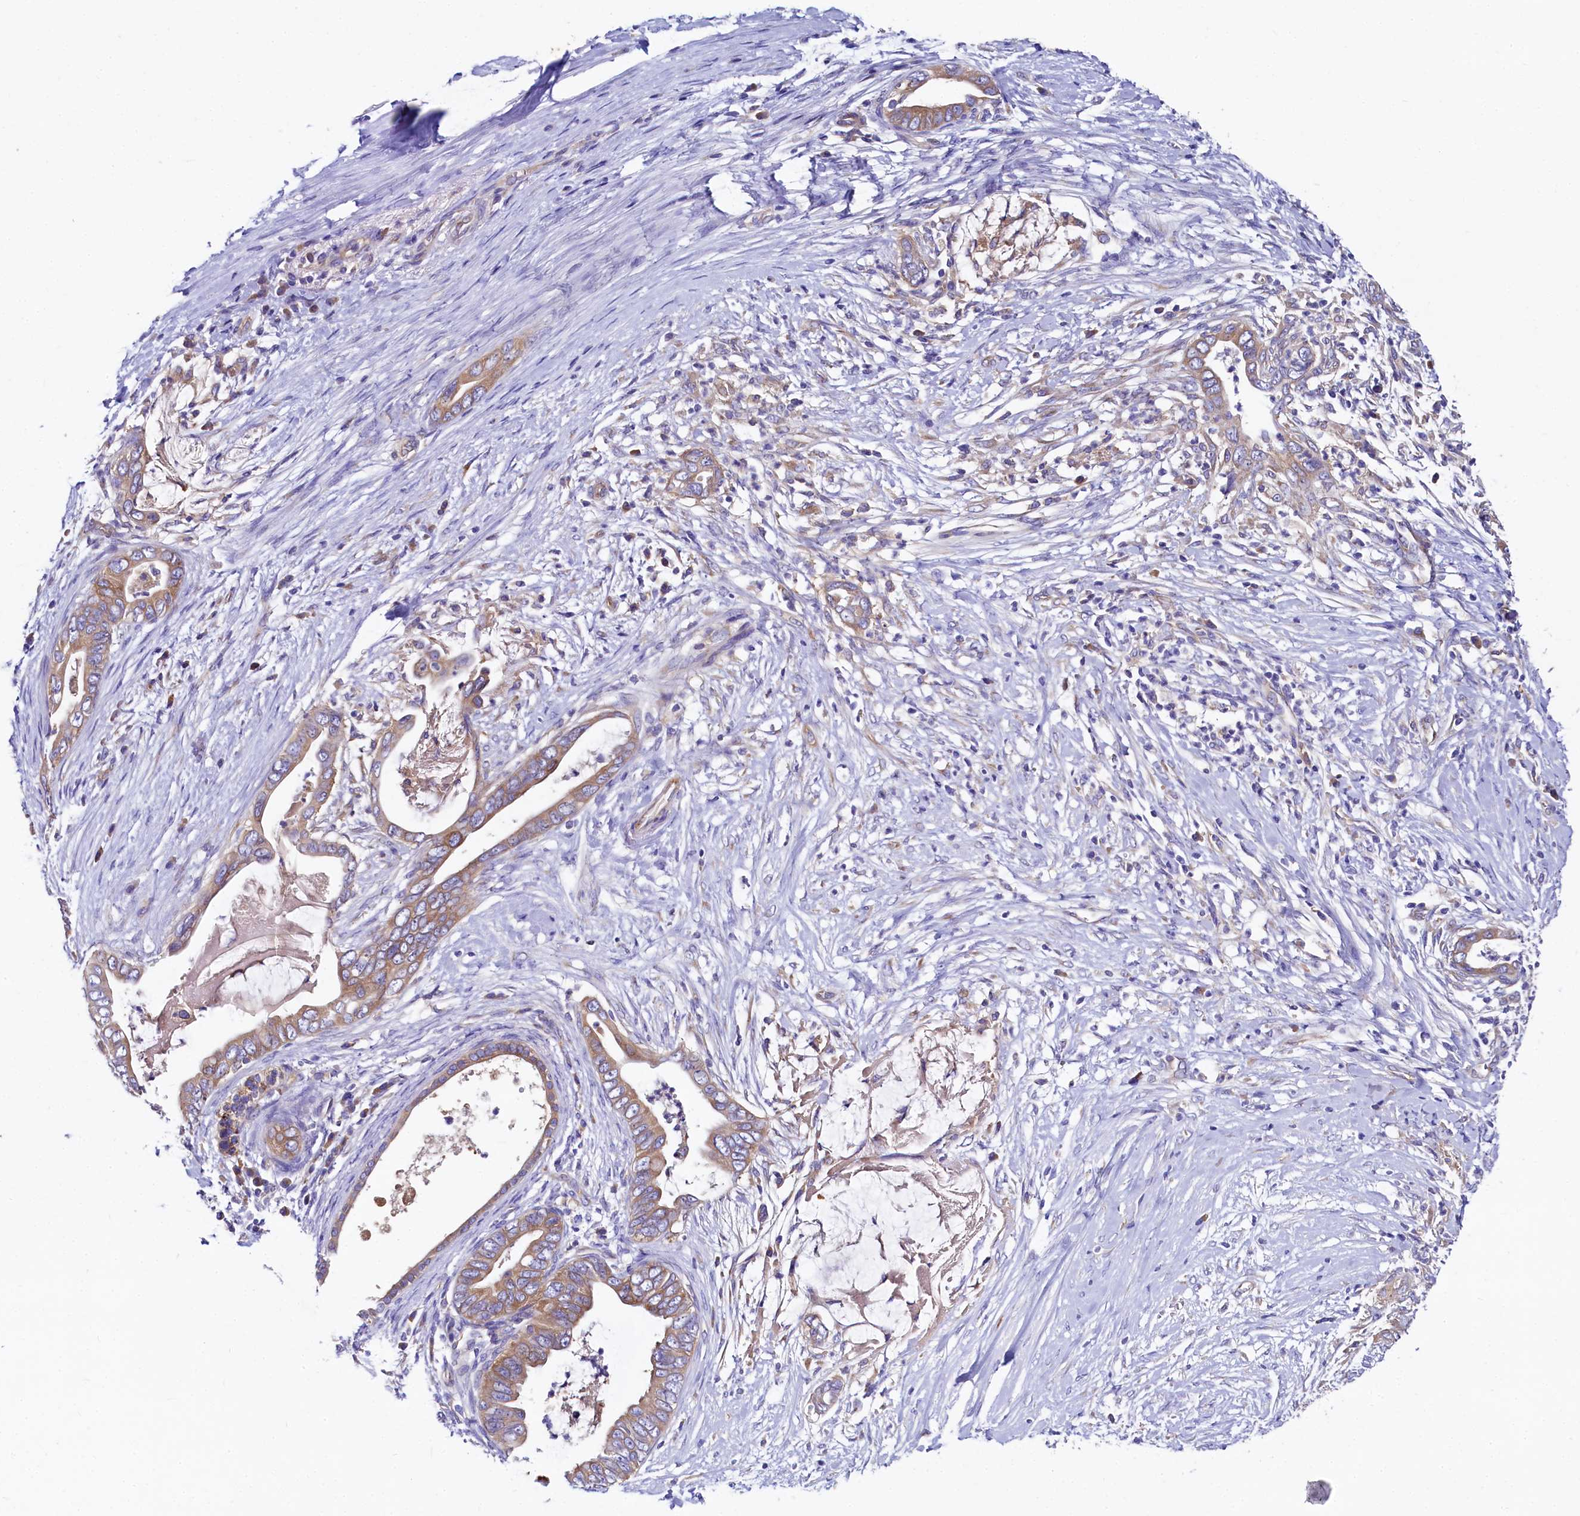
{"staining": {"intensity": "moderate", "quantity": ">75%", "location": "cytoplasmic/membranous"}, "tissue": "pancreatic cancer", "cell_type": "Tumor cells", "image_type": "cancer", "snomed": [{"axis": "morphology", "description": "Adenocarcinoma, NOS"}, {"axis": "topography", "description": "Pancreas"}], "caption": "Adenocarcinoma (pancreatic) stained with IHC reveals moderate cytoplasmic/membranous positivity in approximately >75% of tumor cells. (Brightfield microscopy of DAB IHC at high magnification).", "gene": "QARS1", "patient": {"sex": "male", "age": 75}}